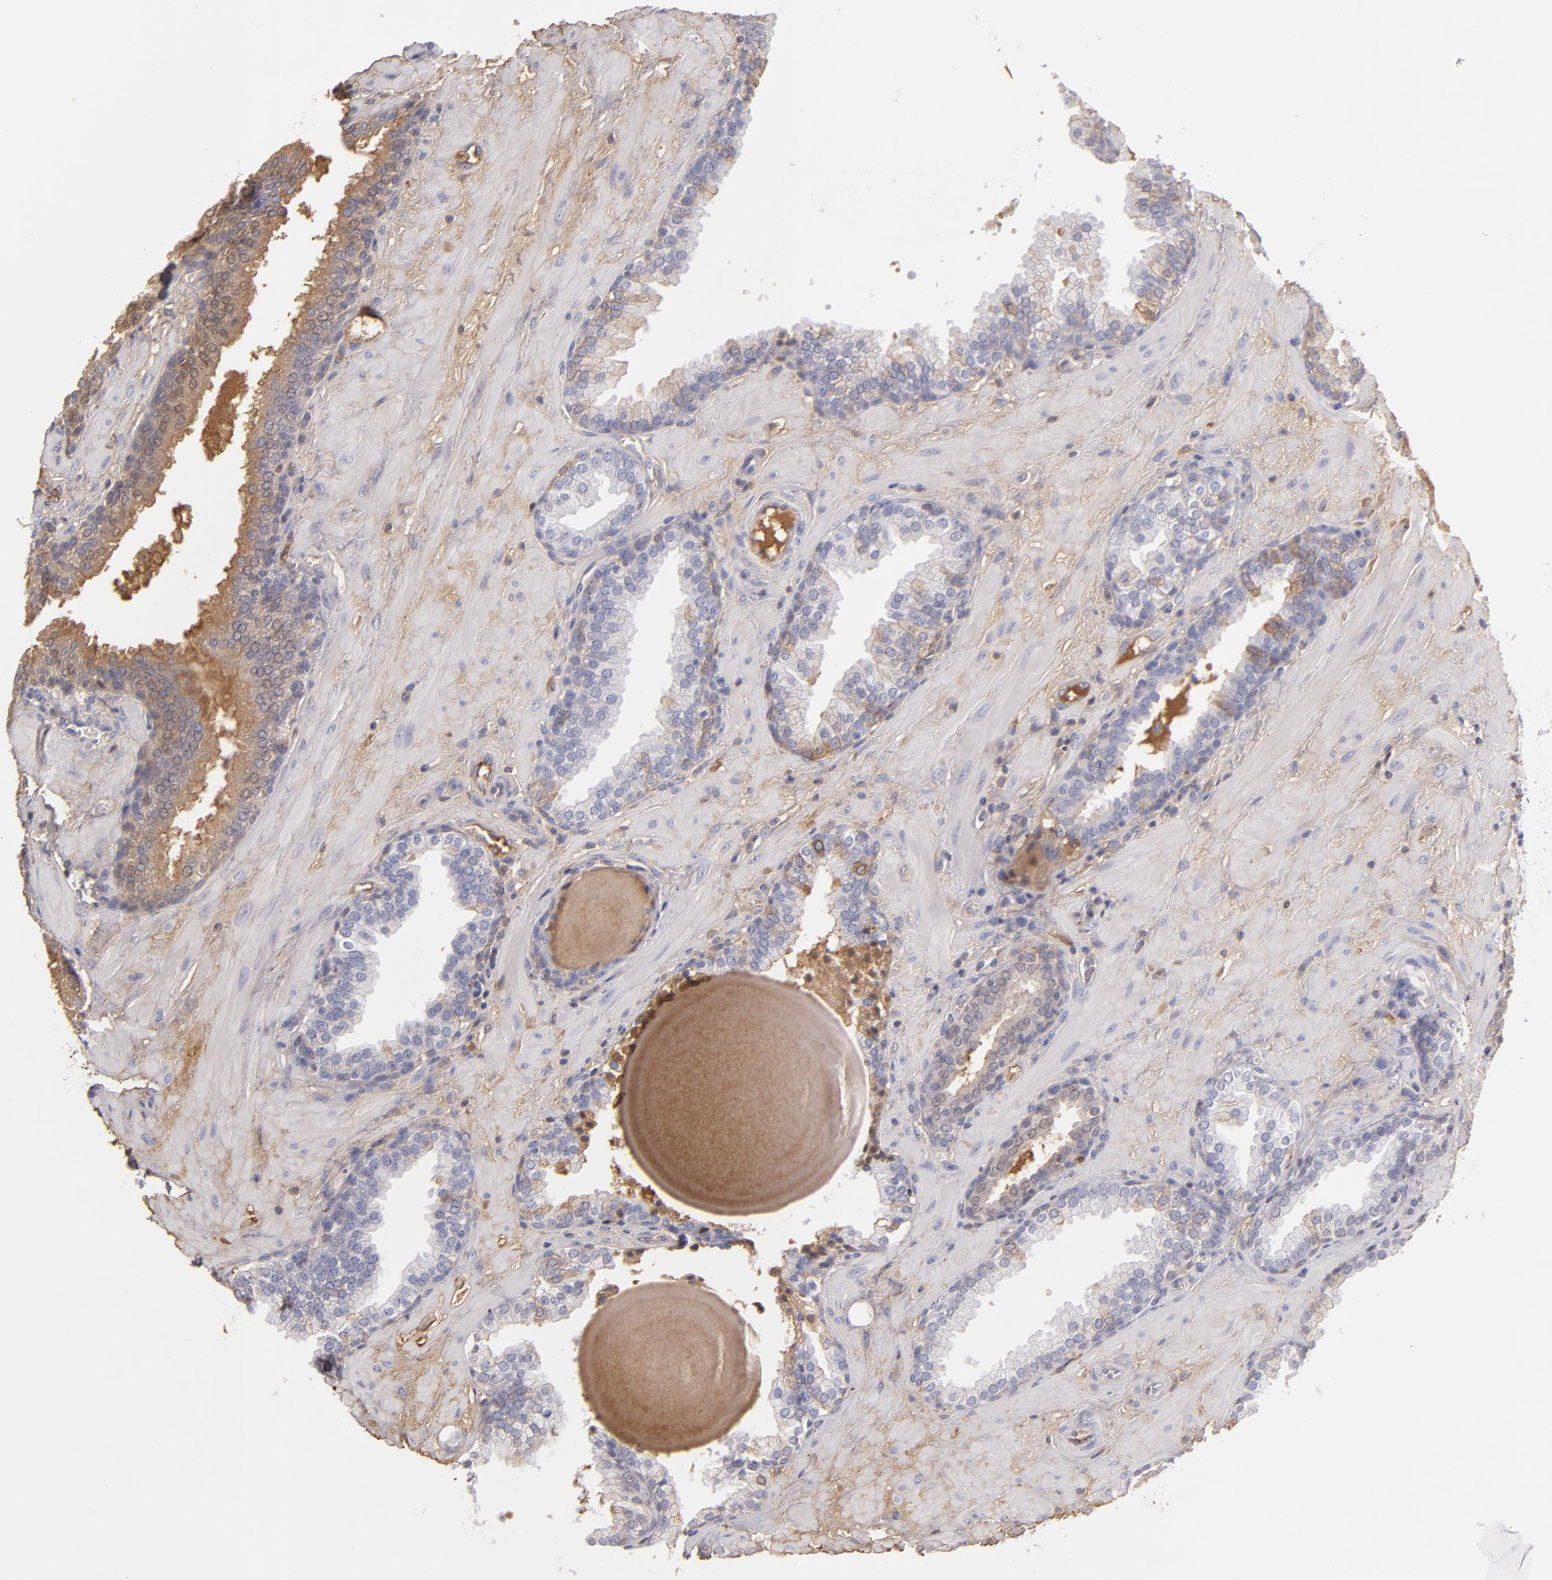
{"staining": {"intensity": "moderate", "quantity": "25%-75%", "location": "cytoplasmic/membranous"}, "tissue": "prostate", "cell_type": "Glandular cells", "image_type": "normal", "snomed": [{"axis": "morphology", "description": "Normal tissue, NOS"}, {"axis": "topography", "description": "Prostate"}], "caption": "Immunohistochemical staining of benign prostate shows medium levels of moderate cytoplasmic/membranous expression in approximately 25%-75% of glandular cells.", "gene": "SERPINA1", "patient": {"sex": "male", "age": 51}}